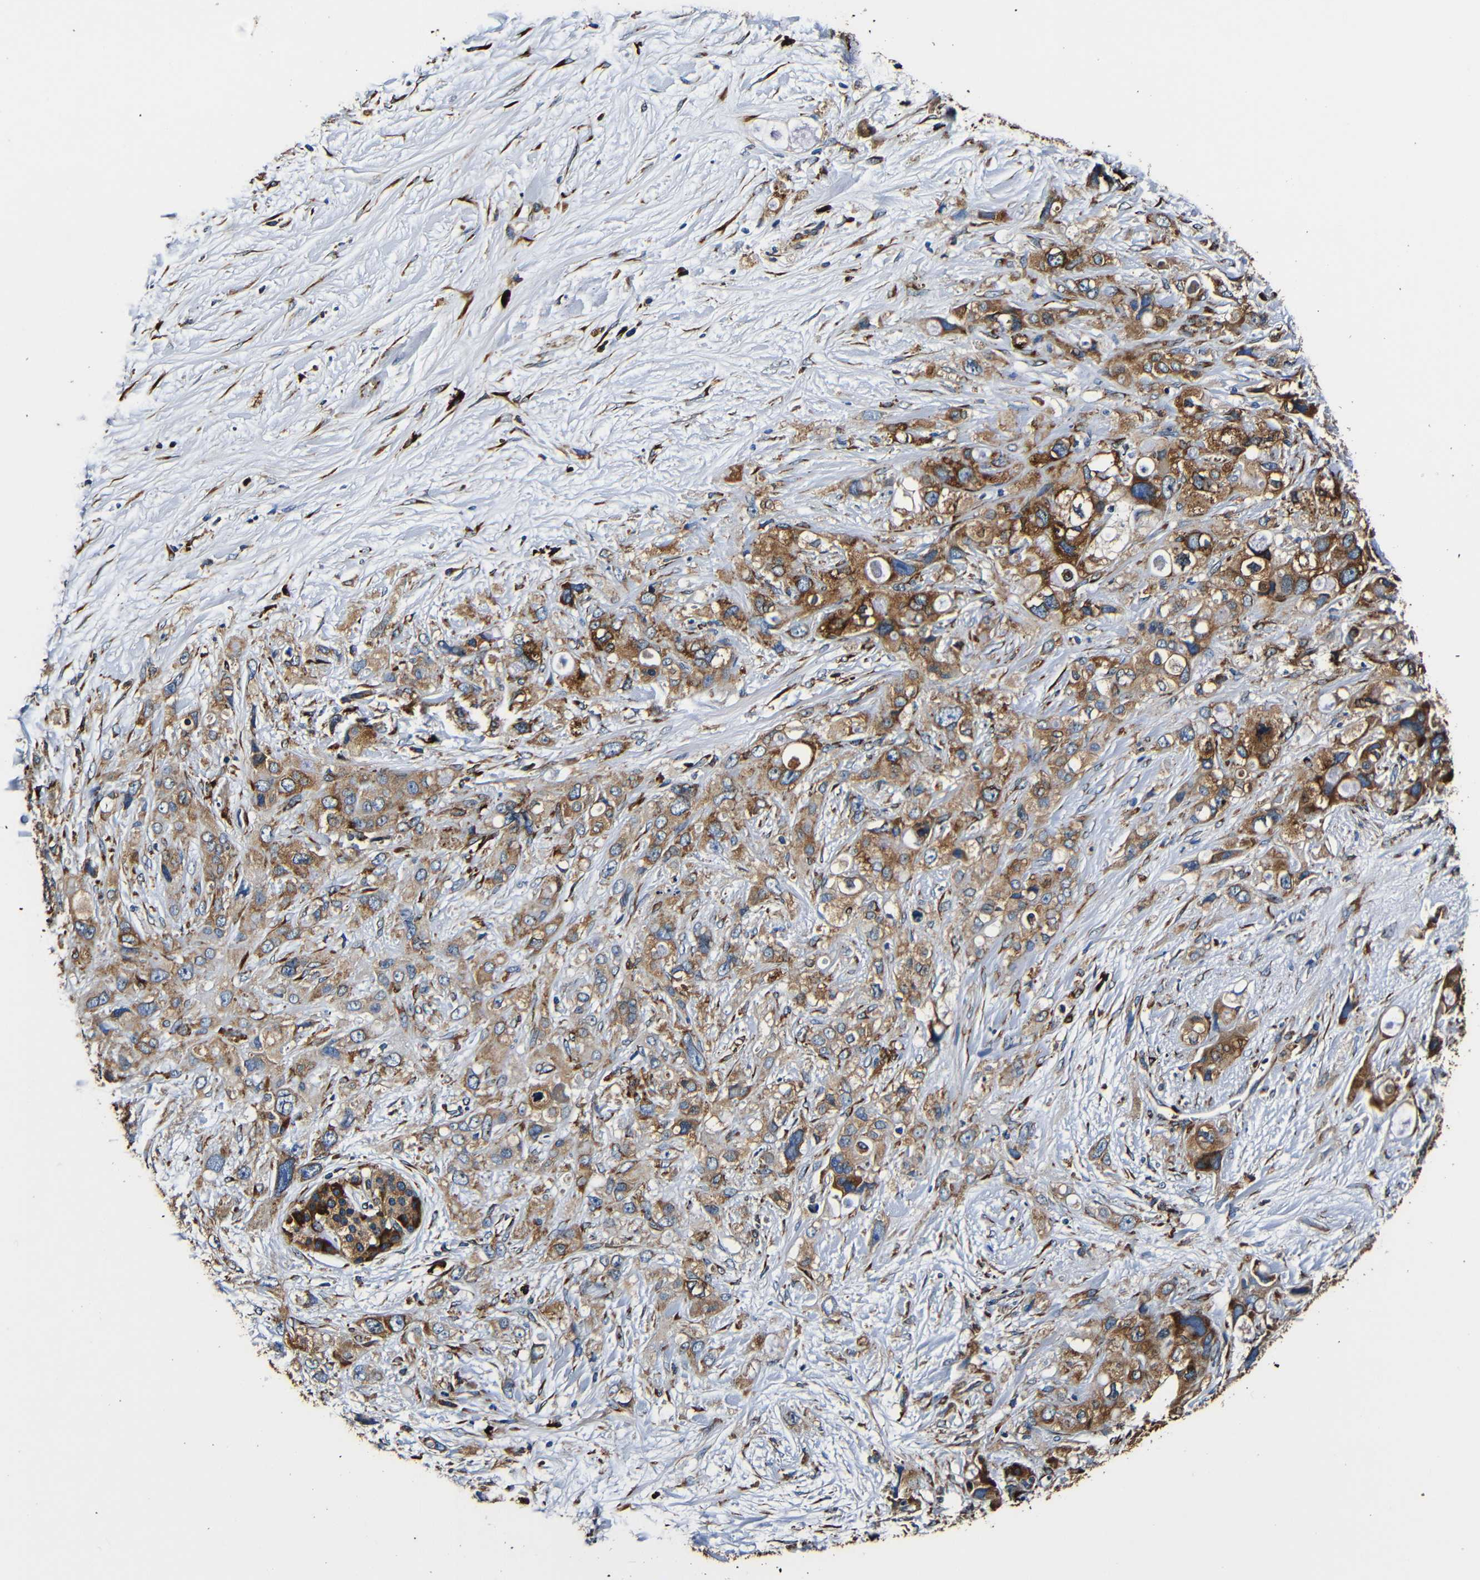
{"staining": {"intensity": "moderate", "quantity": ">75%", "location": "cytoplasmic/membranous"}, "tissue": "pancreatic cancer", "cell_type": "Tumor cells", "image_type": "cancer", "snomed": [{"axis": "morphology", "description": "Adenocarcinoma, NOS"}, {"axis": "topography", "description": "Pancreas"}], "caption": "Brown immunohistochemical staining in human pancreatic cancer (adenocarcinoma) shows moderate cytoplasmic/membranous staining in approximately >75% of tumor cells.", "gene": "RRBP1", "patient": {"sex": "female", "age": 56}}